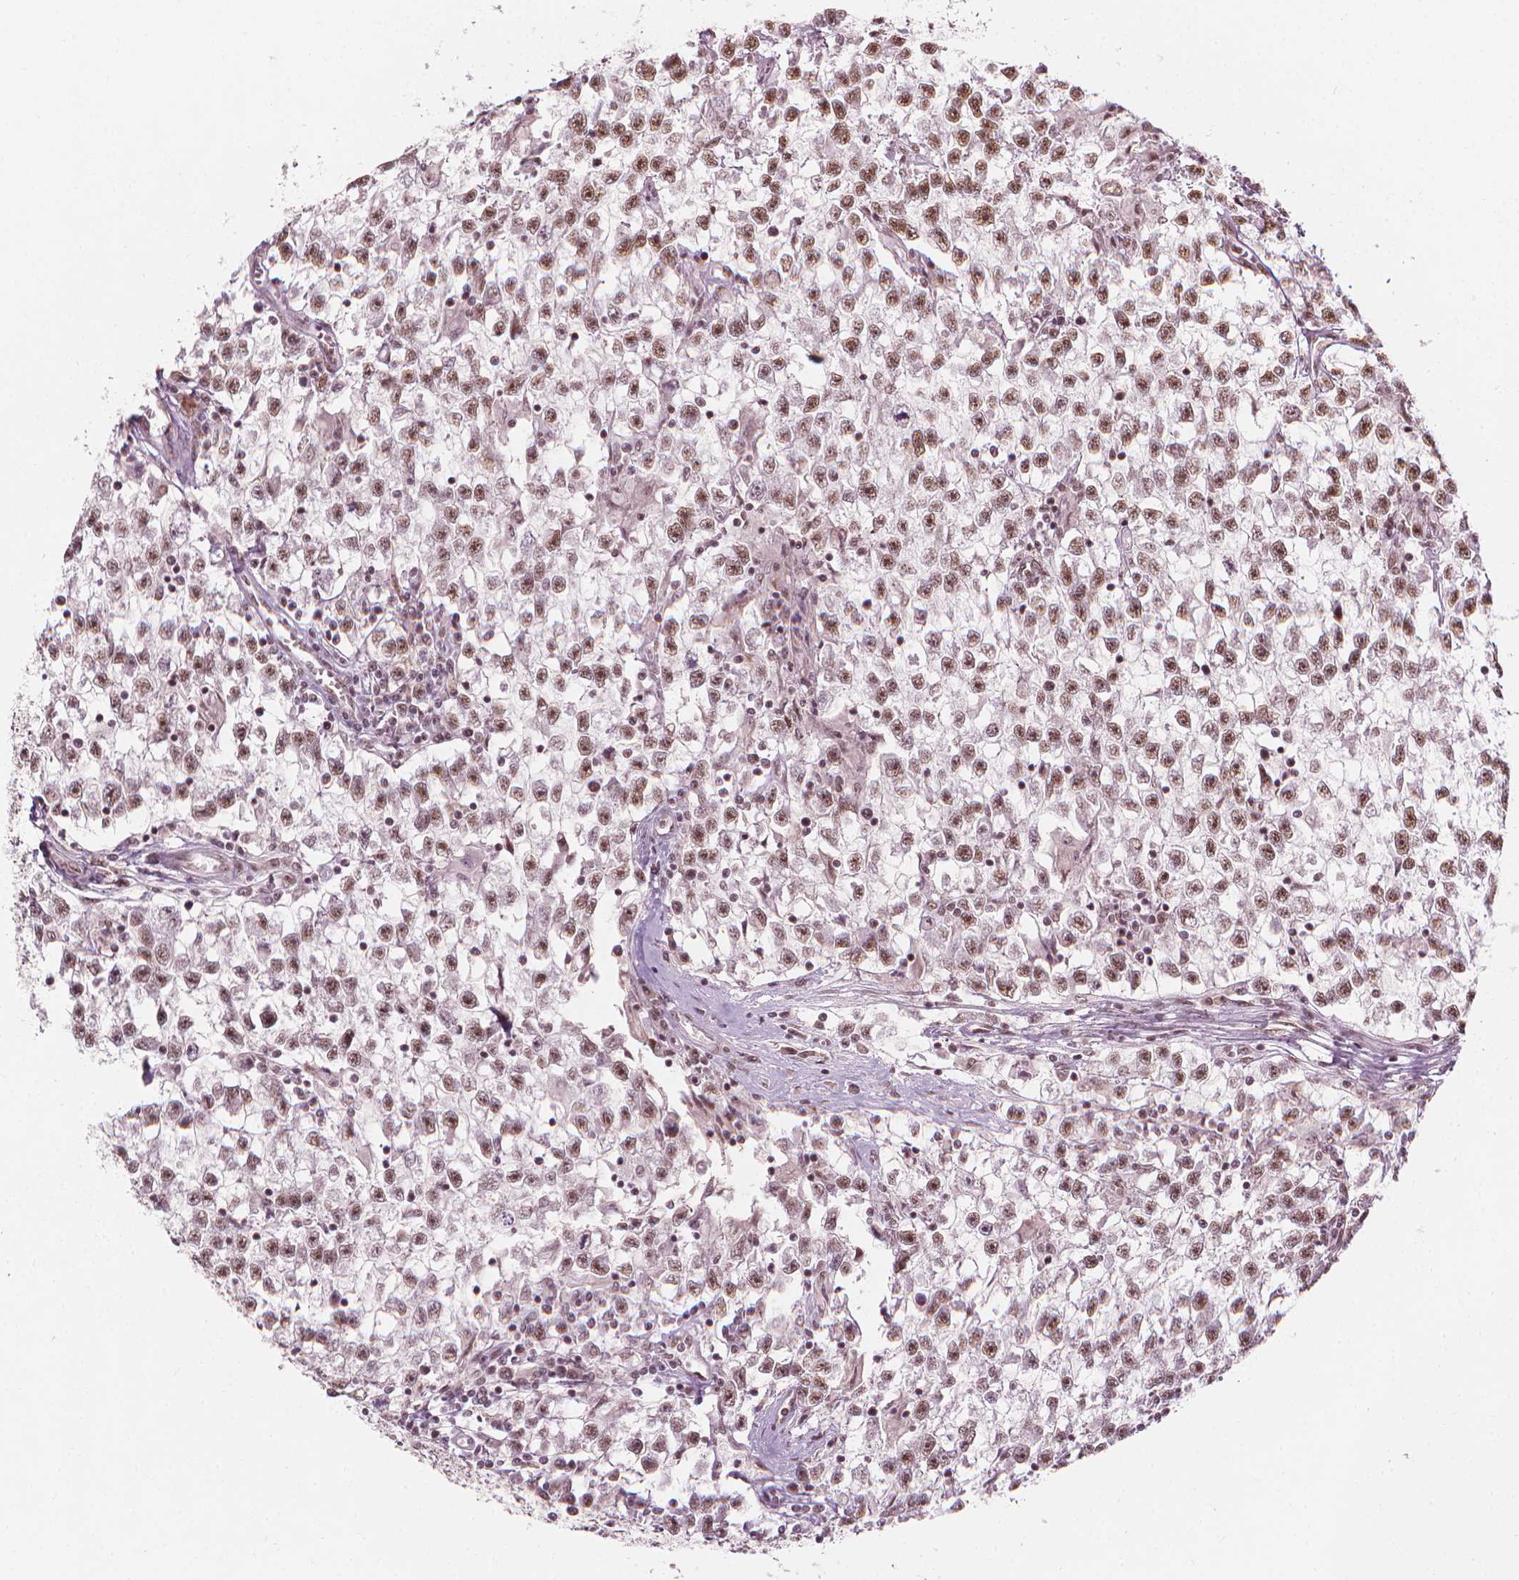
{"staining": {"intensity": "moderate", "quantity": ">75%", "location": "nuclear"}, "tissue": "testis cancer", "cell_type": "Tumor cells", "image_type": "cancer", "snomed": [{"axis": "morphology", "description": "Seminoma, NOS"}, {"axis": "topography", "description": "Testis"}], "caption": "This is an image of immunohistochemistry staining of testis seminoma, which shows moderate expression in the nuclear of tumor cells.", "gene": "ELF2", "patient": {"sex": "male", "age": 31}}